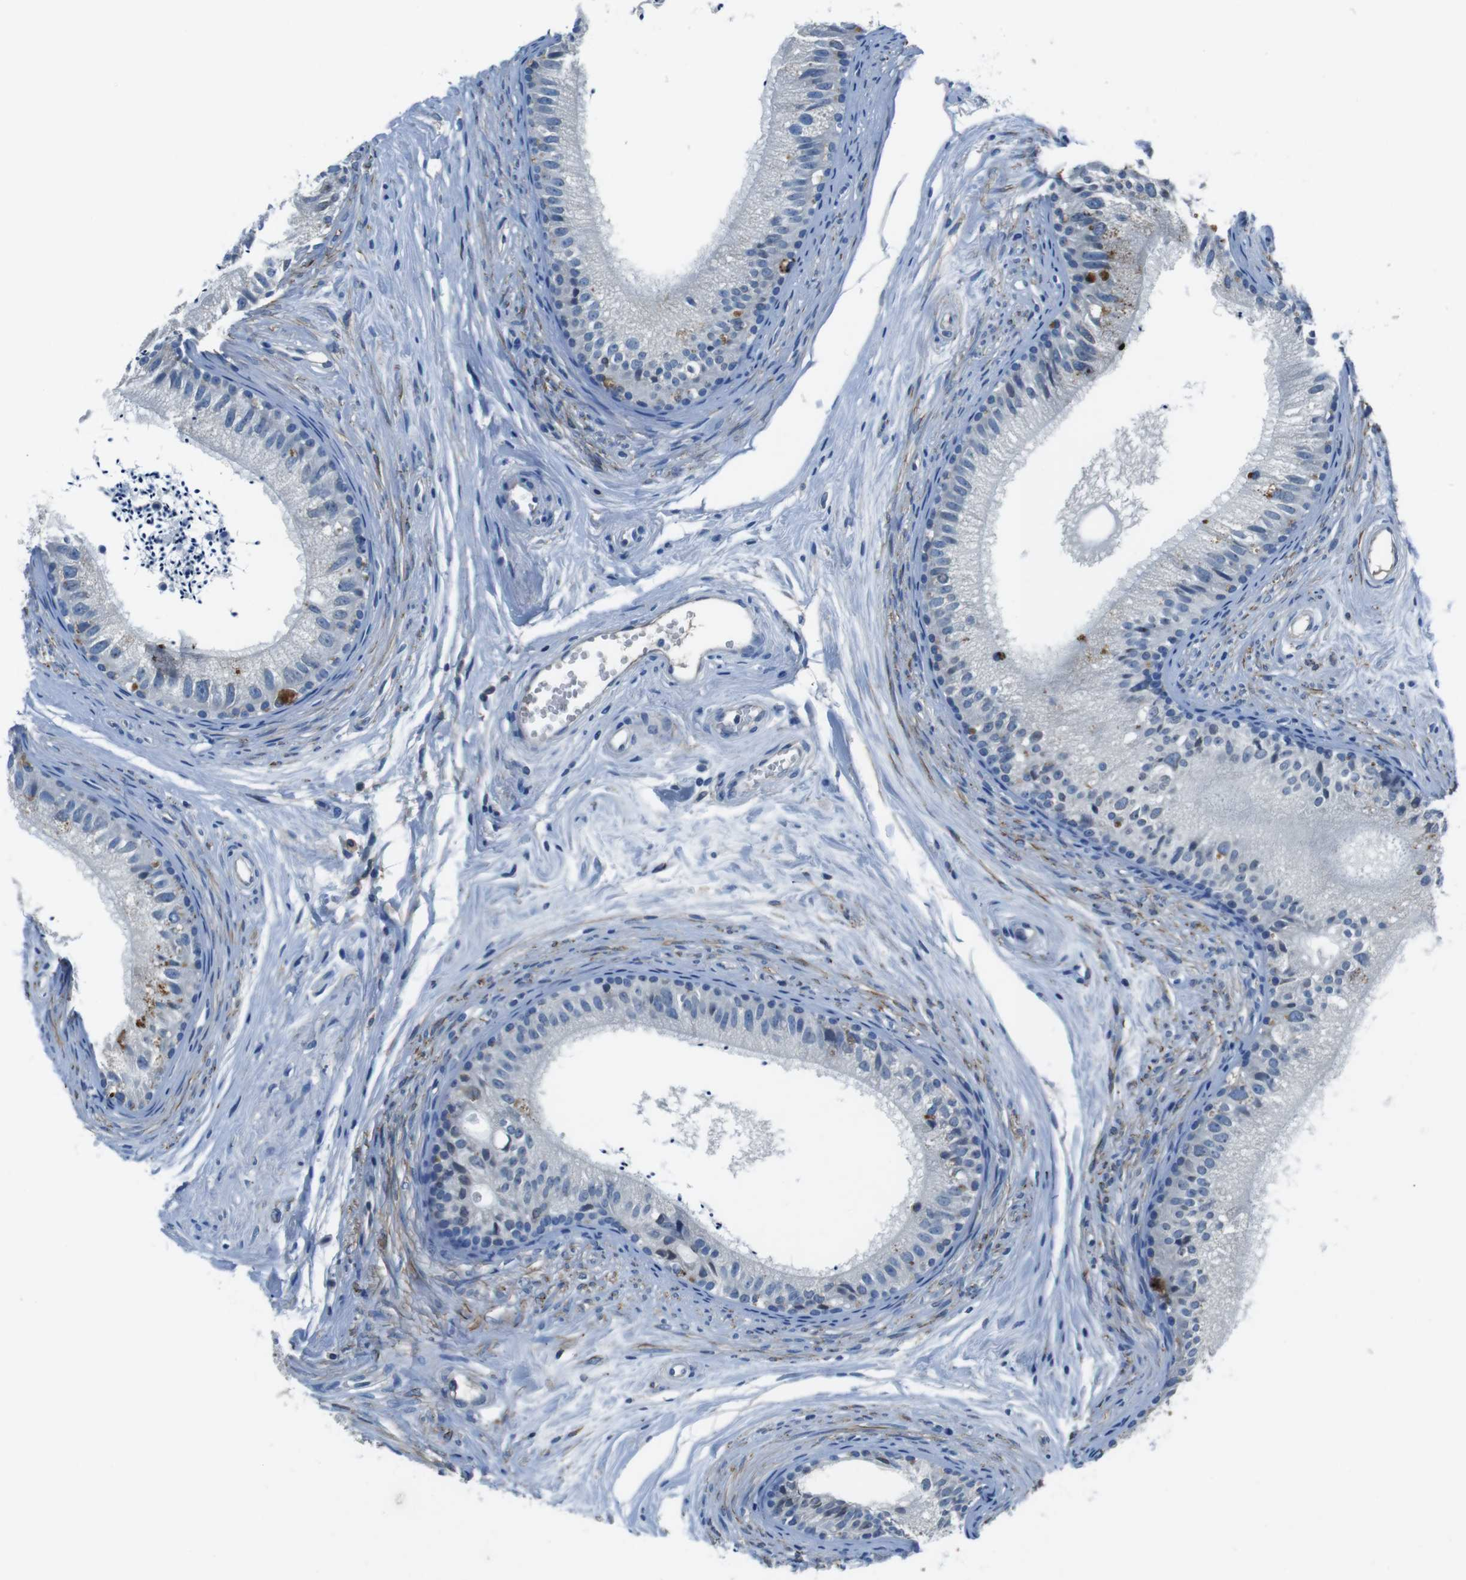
{"staining": {"intensity": "negative", "quantity": "none", "location": "none"}, "tissue": "epididymis", "cell_type": "Glandular cells", "image_type": "normal", "snomed": [{"axis": "morphology", "description": "Normal tissue, NOS"}, {"axis": "topography", "description": "Epididymis"}], "caption": "Glandular cells are negative for protein expression in normal human epididymis. (Immunohistochemistry, brightfield microscopy, high magnification).", "gene": "TULP3", "patient": {"sex": "male", "age": 56}}